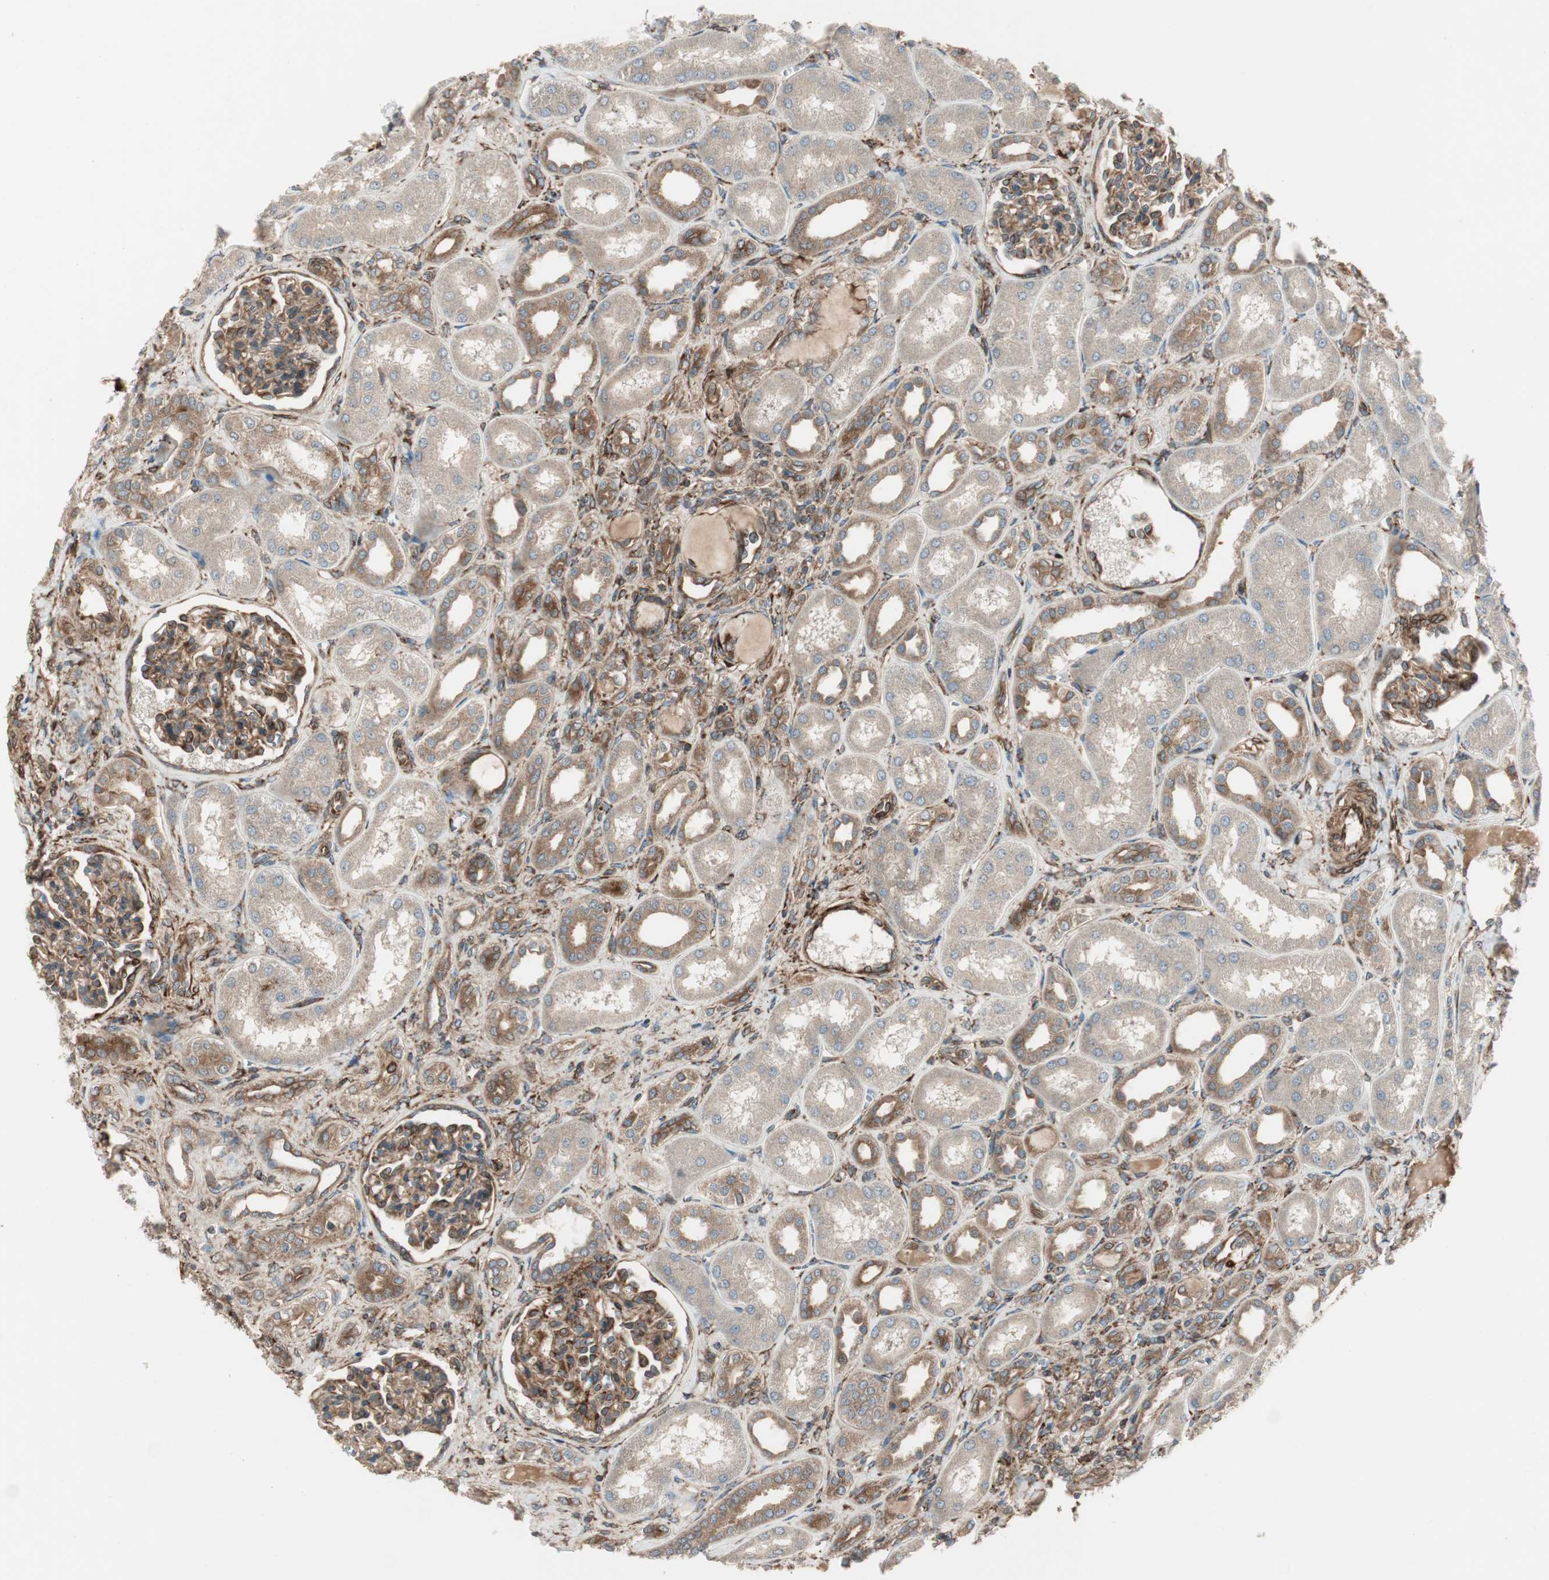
{"staining": {"intensity": "moderate", "quantity": ">75%", "location": "cytoplasmic/membranous"}, "tissue": "kidney", "cell_type": "Cells in glomeruli", "image_type": "normal", "snomed": [{"axis": "morphology", "description": "Normal tissue, NOS"}, {"axis": "topography", "description": "Kidney"}], "caption": "This histopathology image shows immunohistochemistry staining of benign human kidney, with medium moderate cytoplasmic/membranous staining in approximately >75% of cells in glomeruli.", "gene": "PRKG1", "patient": {"sex": "male", "age": 7}}